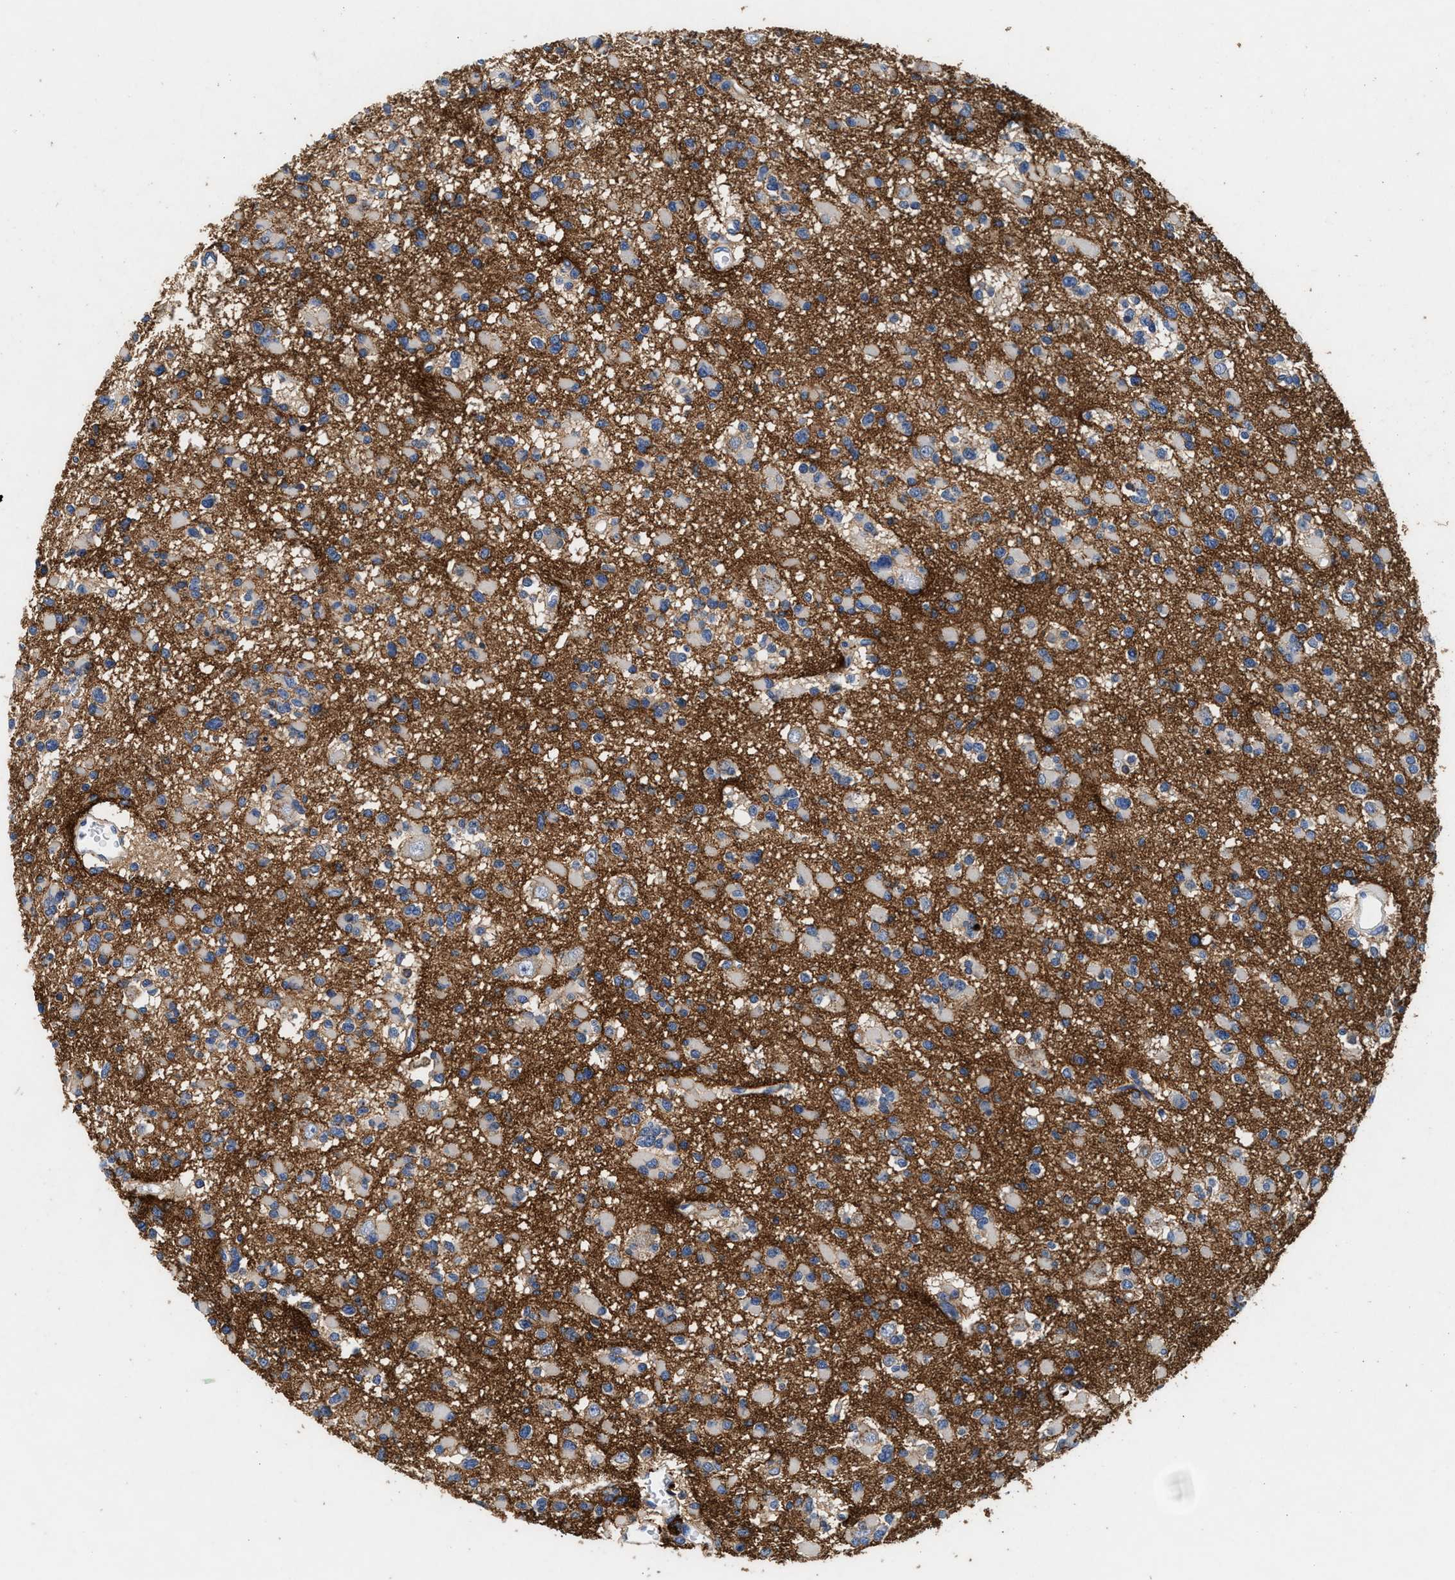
{"staining": {"intensity": "weak", "quantity": "<25%", "location": "cytoplasmic/membranous"}, "tissue": "glioma", "cell_type": "Tumor cells", "image_type": "cancer", "snomed": [{"axis": "morphology", "description": "Glioma, malignant, Low grade"}, {"axis": "topography", "description": "Brain"}], "caption": "This micrograph is of malignant low-grade glioma stained with immunohistochemistry (IHC) to label a protein in brown with the nuclei are counter-stained blue. There is no expression in tumor cells.", "gene": "GNAI3", "patient": {"sex": "female", "age": 22}}